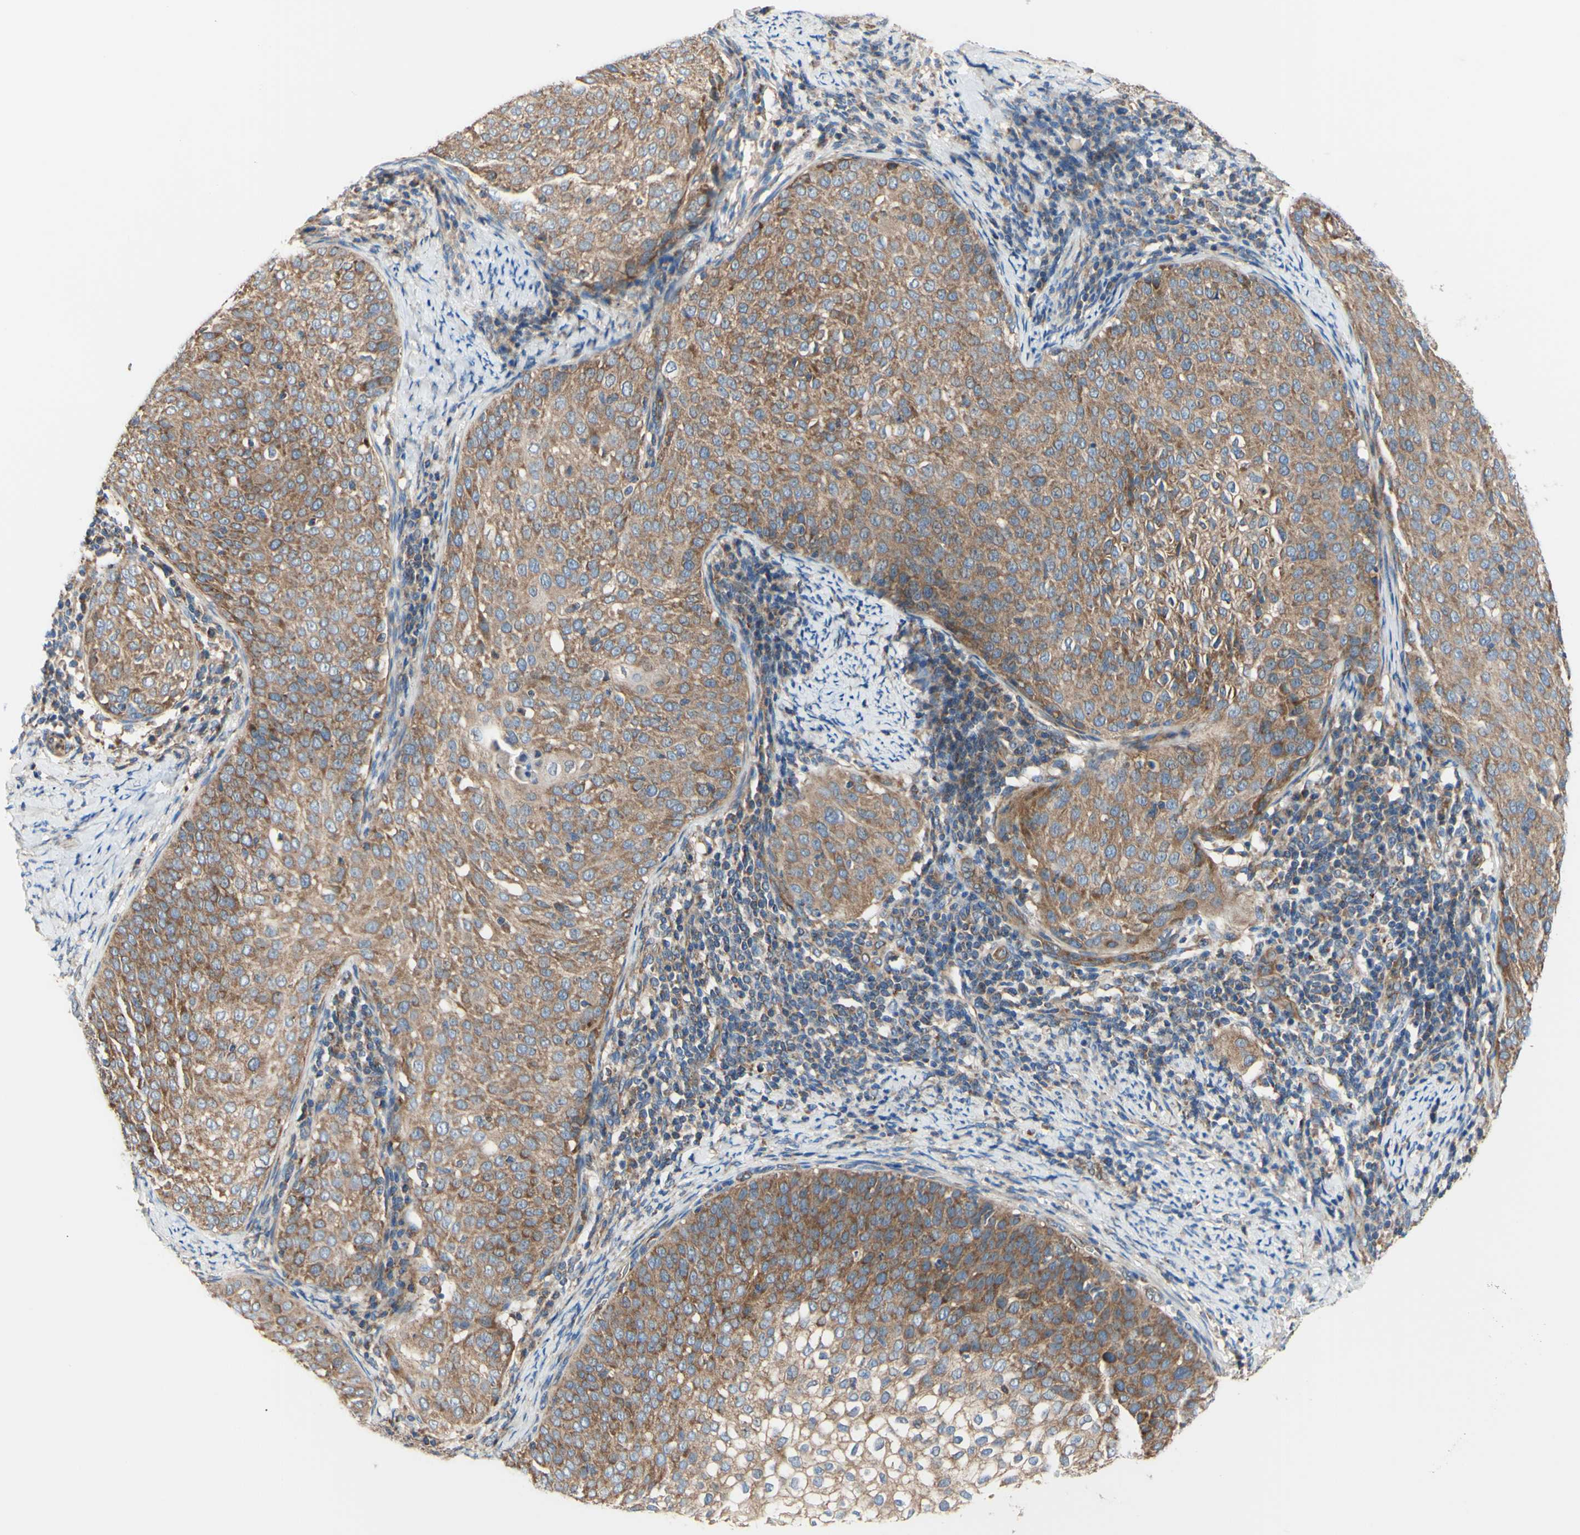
{"staining": {"intensity": "strong", "quantity": ">75%", "location": "cytoplasmic/membranous"}, "tissue": "cervical cancer", "cell_type": "Tumor cells", "image_type": "cancer", "snomed": [{"axis": "morphology", "description": "Squamous cell carcinoma, NOS"}, {"axis": "topography", "description": "Cervix"}], "caption": "A high amount of strong cytoplasmic/membranous staining is identified in approximately >75% of tumor cells in cervical squamous cell carcinoma tissue.", "gene": "FMR1", "patient": {"sex": "female", "age": 51}}